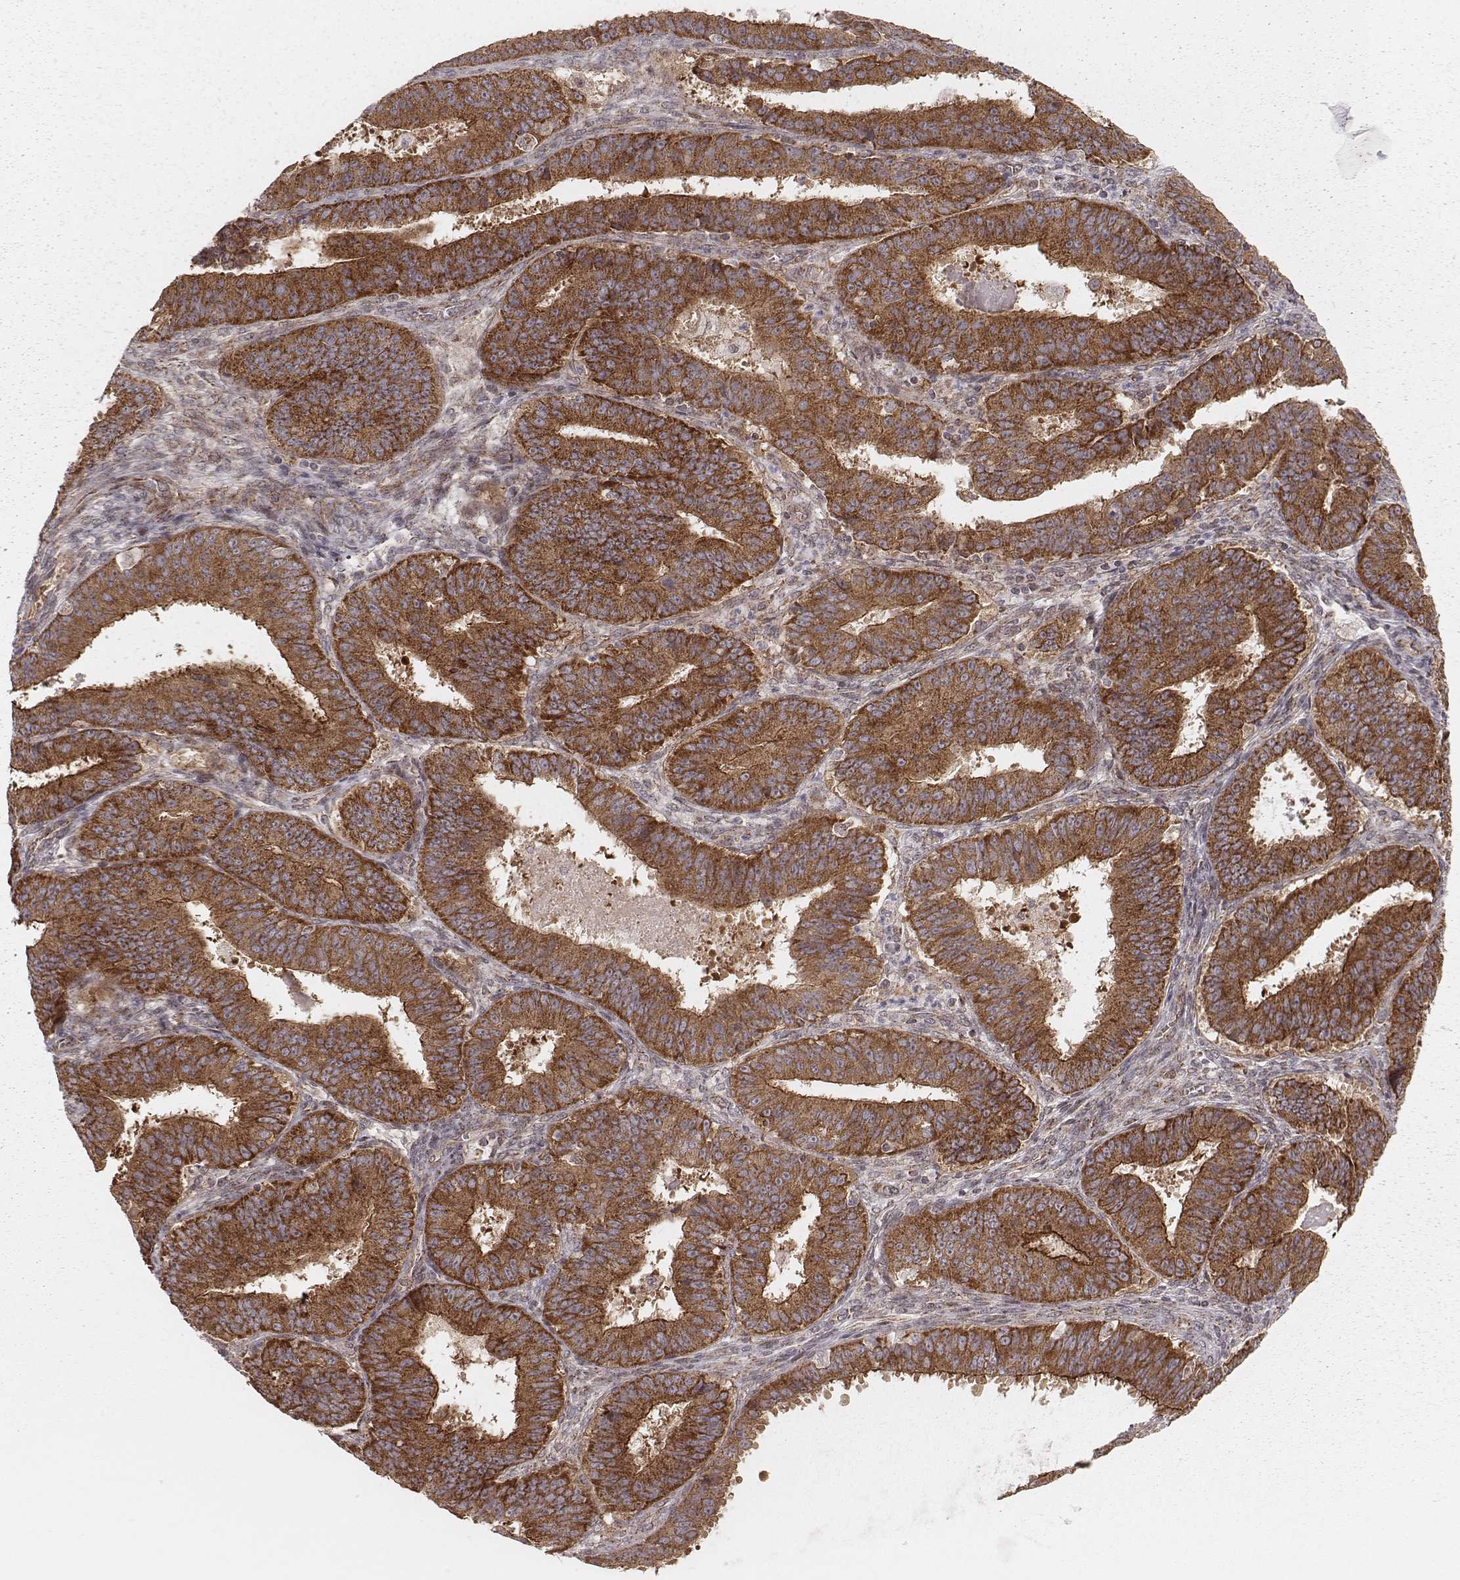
{"staining": {"intensity": "strong", "quantity": ">75%", "location": "cytoplasmic/membranous"}, "tissue": "ovarian cancer", "cell_type": "Tumor cells", "image_type": "cancer", "snomed": [{"axis": "morphology", "description": "Carcinoma, endometroid"}, {"axis": "topography", "description": "Ovary"}], "caption": "Protein staining reveals strong cytoplasmic/membranous expression in approximately >75% of tumor cells in ovarian cancer (endometroid carcinoma).", "gene": "NDUFA7", "patient": {"sex": "female", "age": 42}}